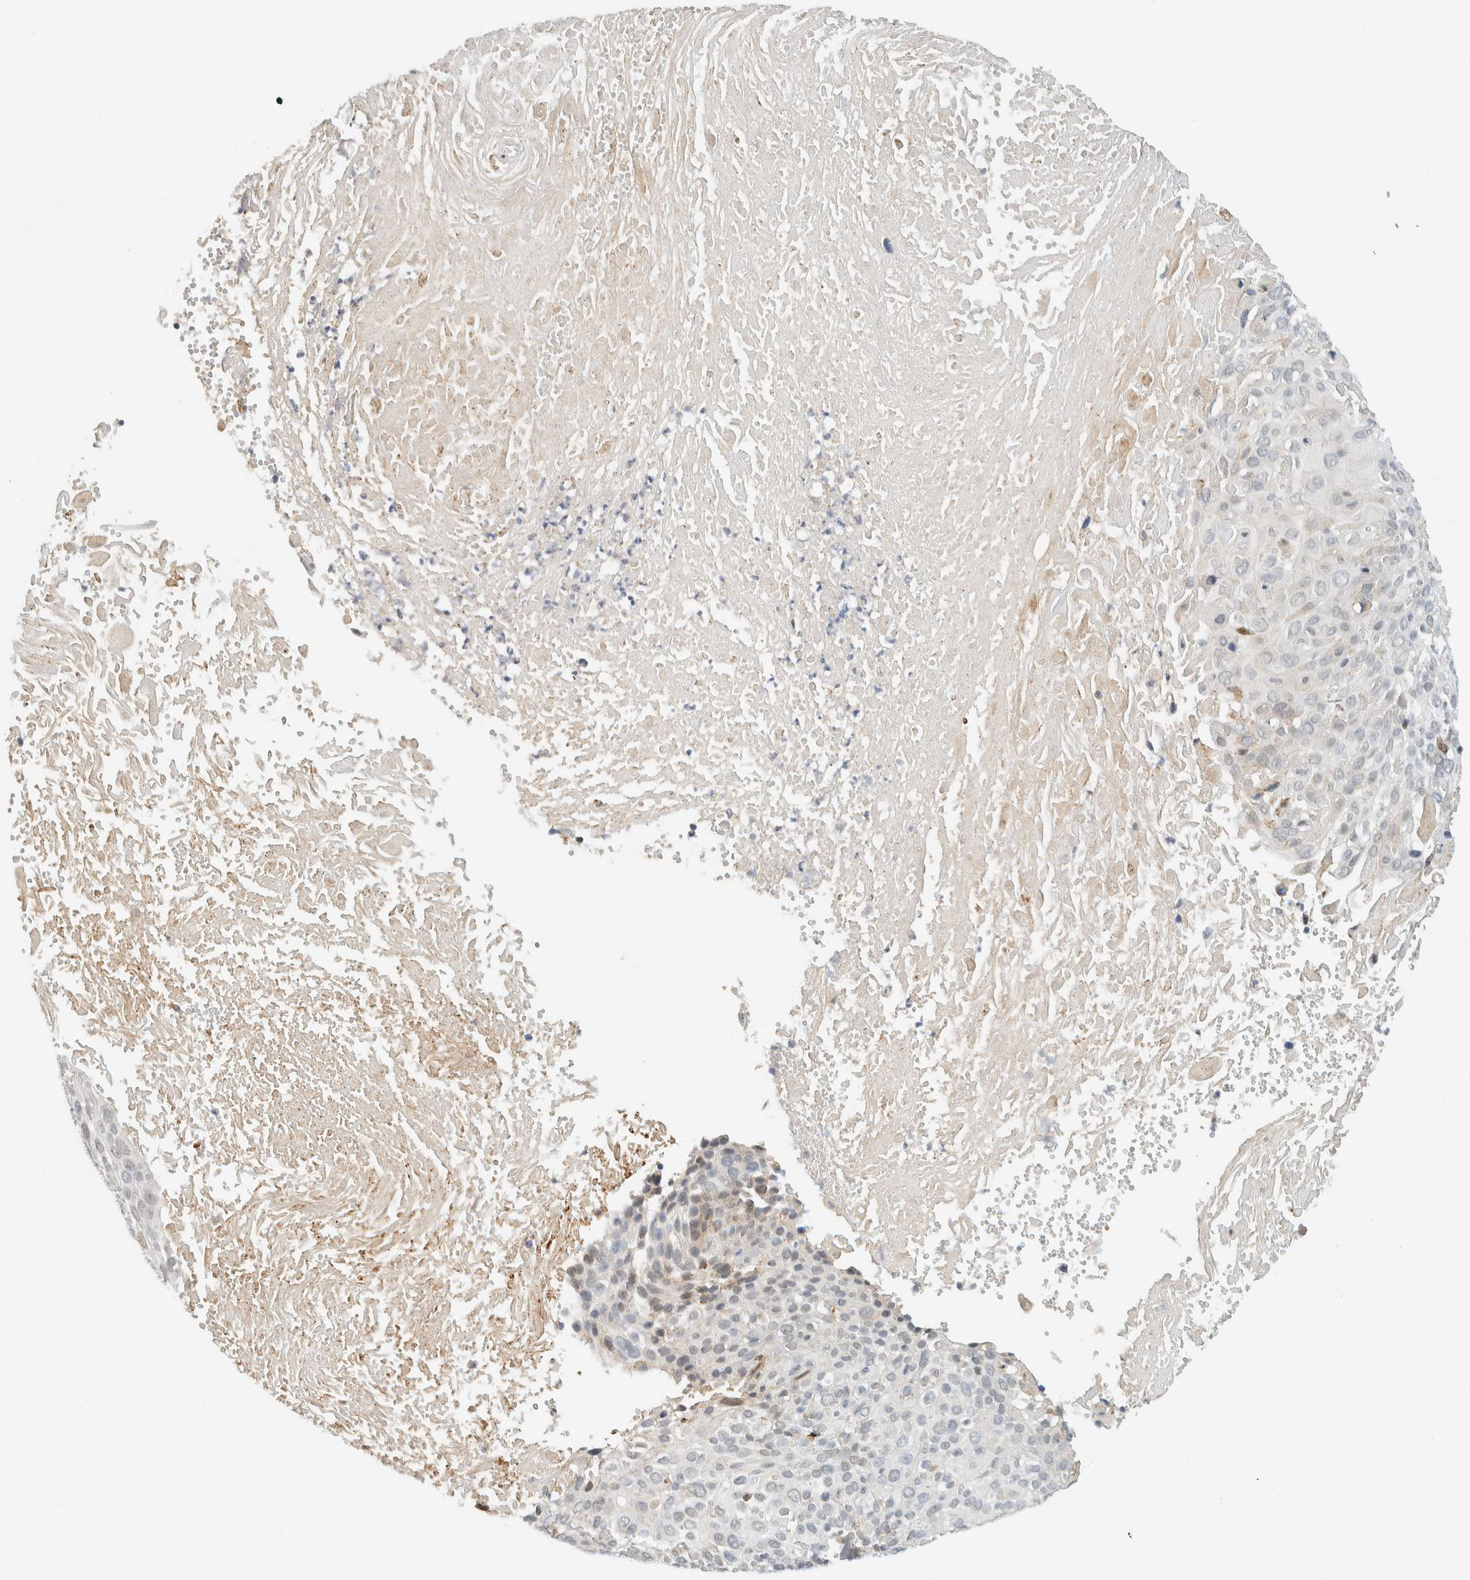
{"staining": {"intensity": "weak", "quantity": "<25%", "location": "cytoplasmic/membranous"}, "tissue": "cervical cancer", "cell_type": "Tumor cells", "image_type": "cancer", "snomed": [{"axis": "morphology", "description": "Squamous cell carcinoma, NOS"}, {"axis": "topography", "description": "Cervix"}], "caption": "Tumor cells are negative for protein expression in human cervical cancer (squamous cell carcinoma).", "gene": "ITPRID1", "patient": {"sex": "female", "age": 74}}